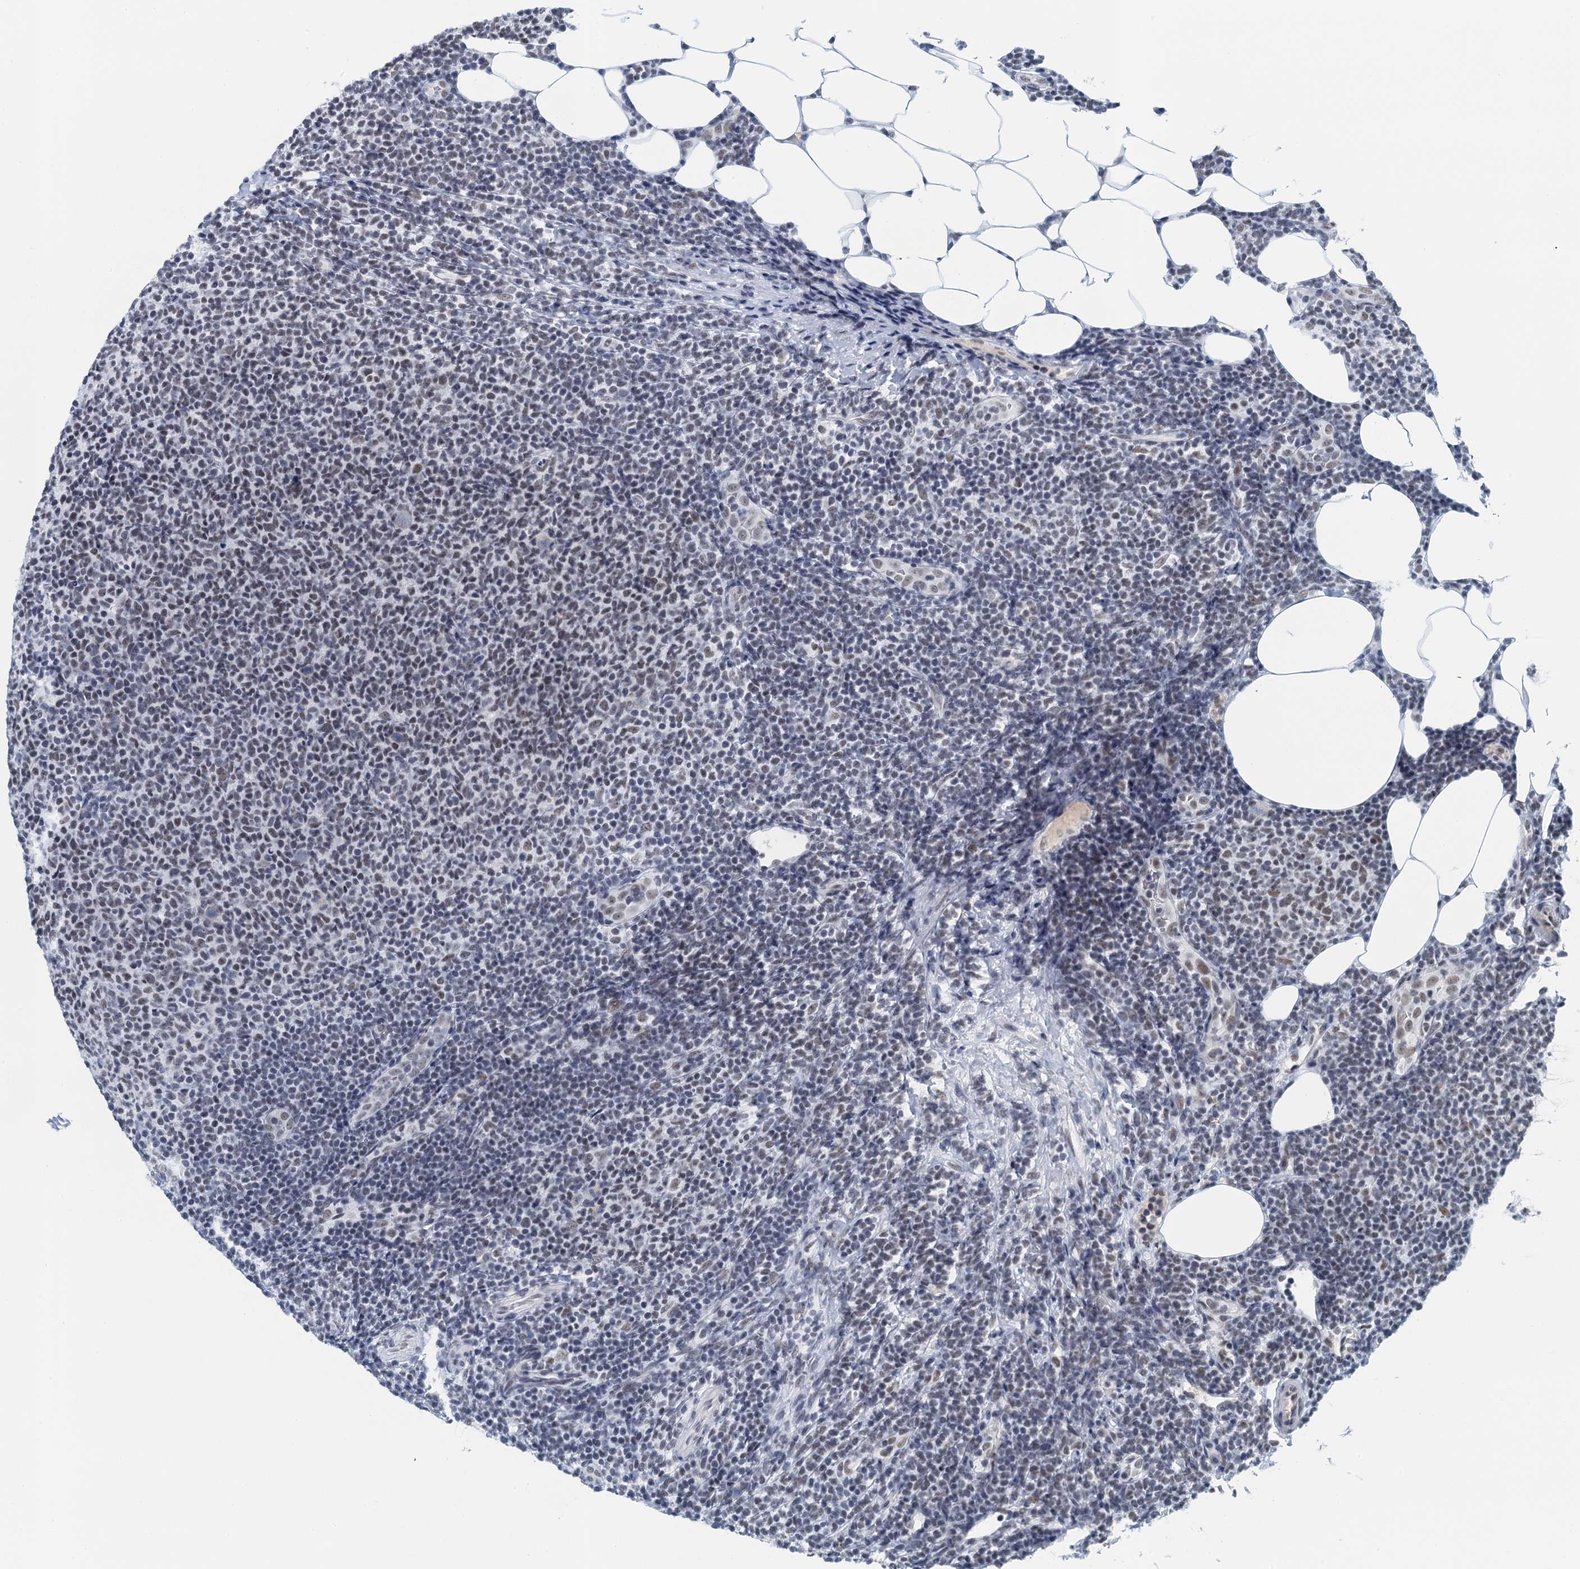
{"staining": {"intensity": "negative", "quantity": "none", "location": "none"}, "tissue": "lymphoma", "cell_type": "Tumor cells", "image_type": "cancer", "snomed": [{"axis": "morphology", "description": "Malignant lymphoma, non-Hodgkin's type, Low grade"}, {"axis": "topography", "description": "Lymph node"}], "caption": "Immunohistochemical staining of human malignant lymphoma, non-Hodgkin's type (low-grade) shows no significant expression in tumor cells.", "gene": "EPS8L1", "patient": {"sex": "male", "age": 66}}